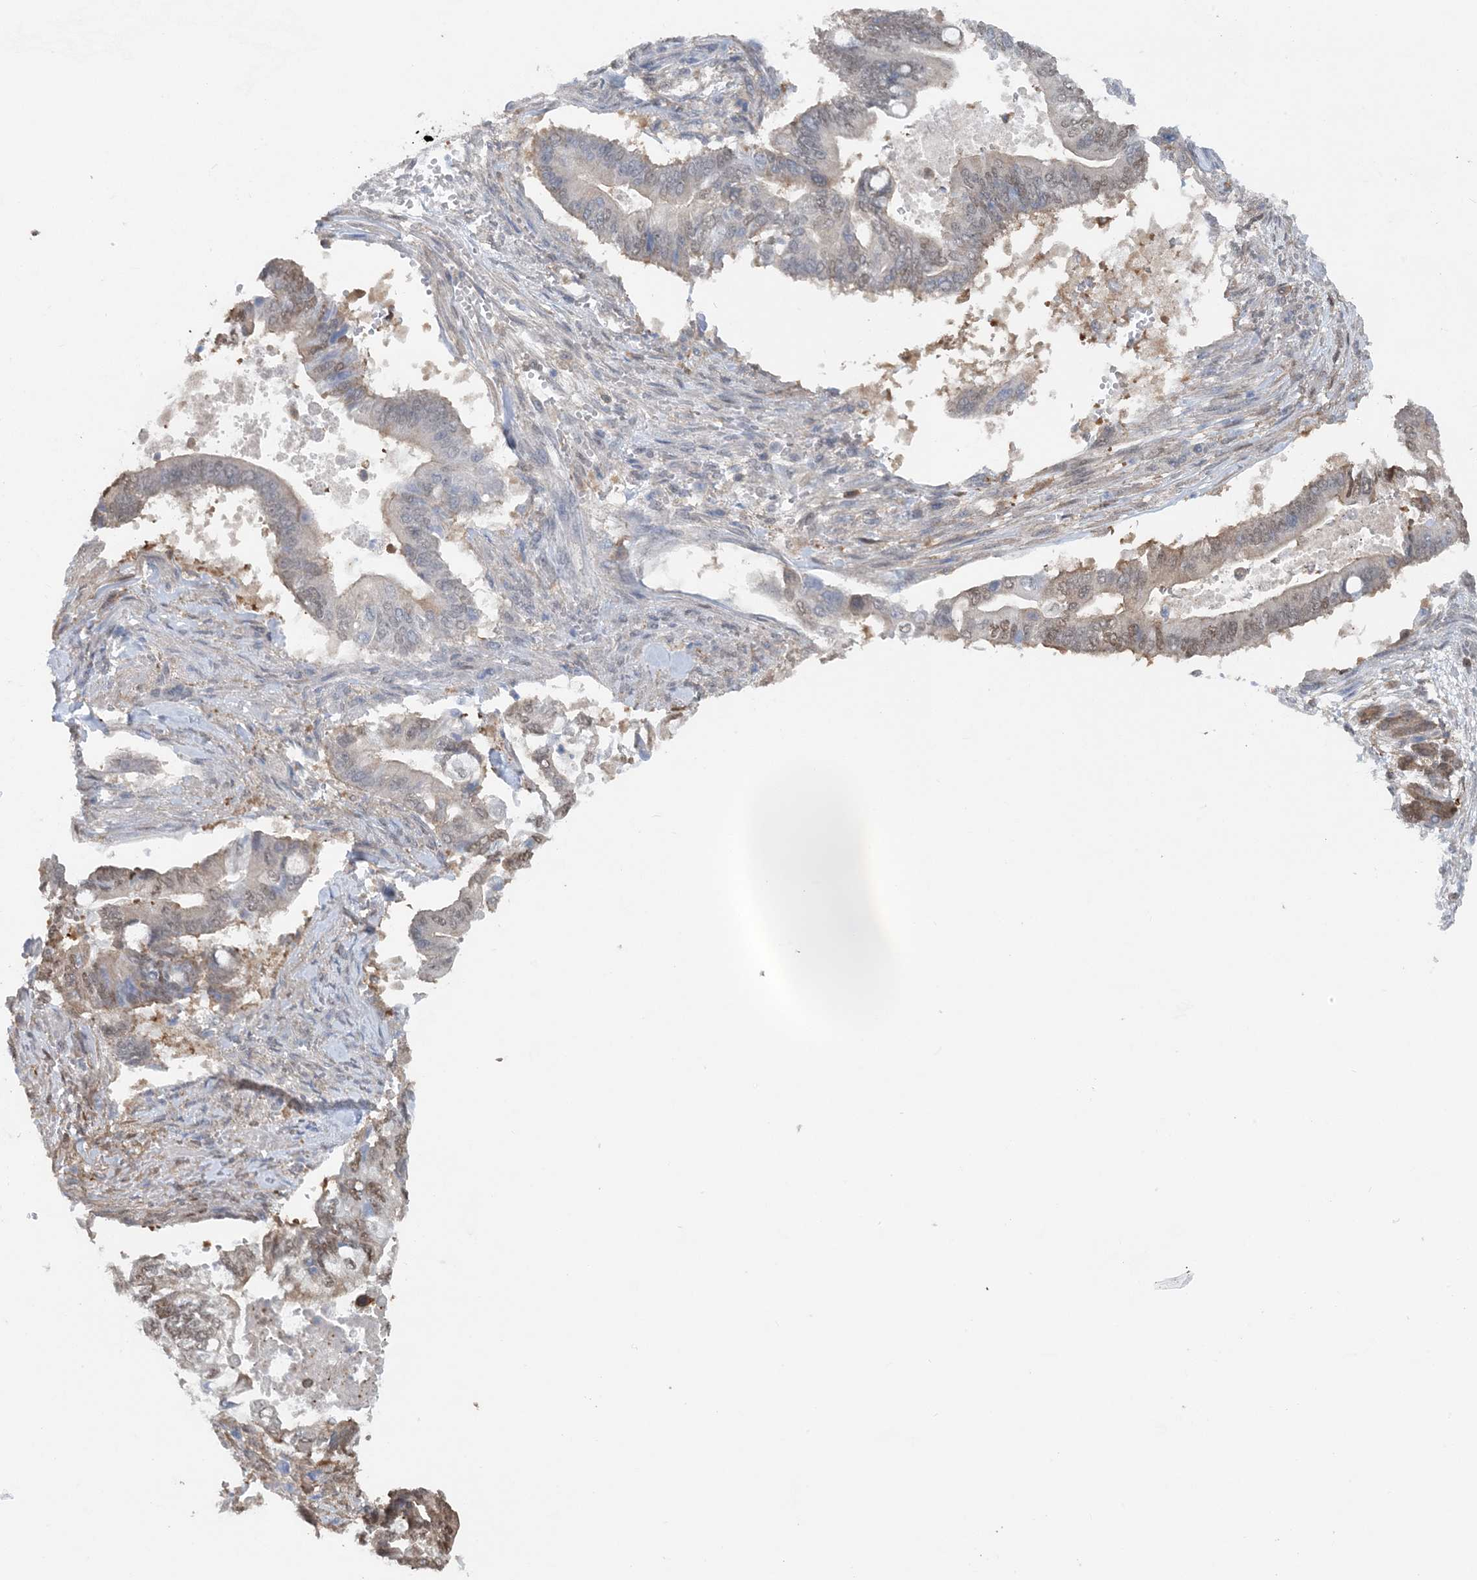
{"staining": {"intensity": "weak", "quantity": "25%-75%", "location": "nuclear"}, "tissue": "pancreatic cancer", "cell_type": "Tumor cells", "image_type": "cancer", "snomed": [{"axis": "morphology", "description": "Adenocarcinoma, NOS"}, {"axis": "topography", "description": "Pancreas"}], "caption": "Weak nuclear positivity is identified in about 25%-75% of tumor cells in adenocarcinoma (pancreatic).", "gene": "HIKESHI", "patient": {"sex": "male", "age": 68}}